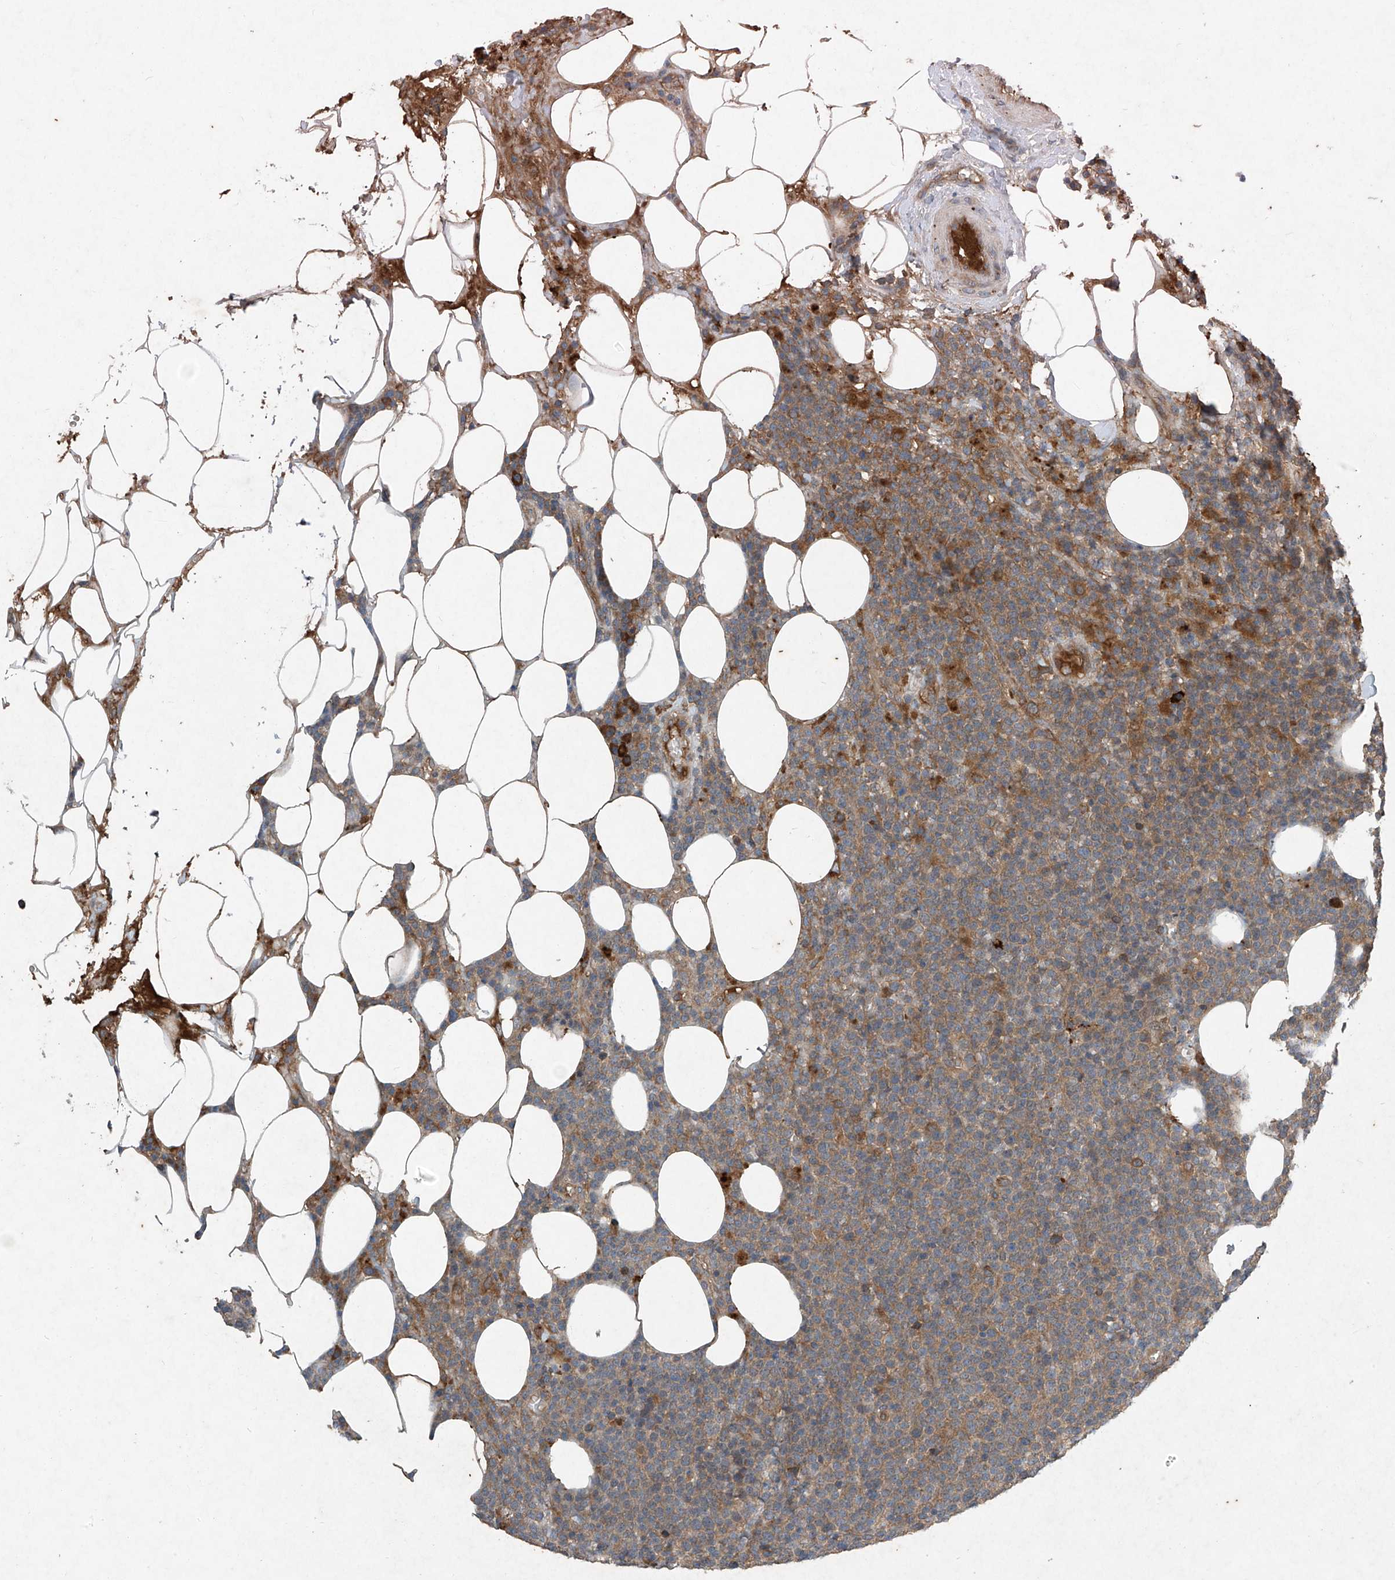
{"staining": {"intensity": "weak", "quantity": ">75%", "location": "cytoplasmic/membranous"}, "tissue": "lymphoma", "cell_type": "Tumor cells", "image_type": "cancer", "snomed": [{"axis": "morphology", "description": "Malignant lymphoma, non-Hodgkin's type, High grade"}, {"axis": "topography", "description": "Lymph node"}], "caption": "High-power microscopy captured an IHC histopathology image of malignant lymphoma, non-Hodgkin's type (high-grade), revealing weak cytoplasmic/membranous positivity in approximately >75% of tumor cells. (DAB (3,3'-diaminobenzidine) = brown stain, brightfield microscopy at high magnification).", "gene": "FOXRED2", "patient": {"sex": "male", "age": 61}}